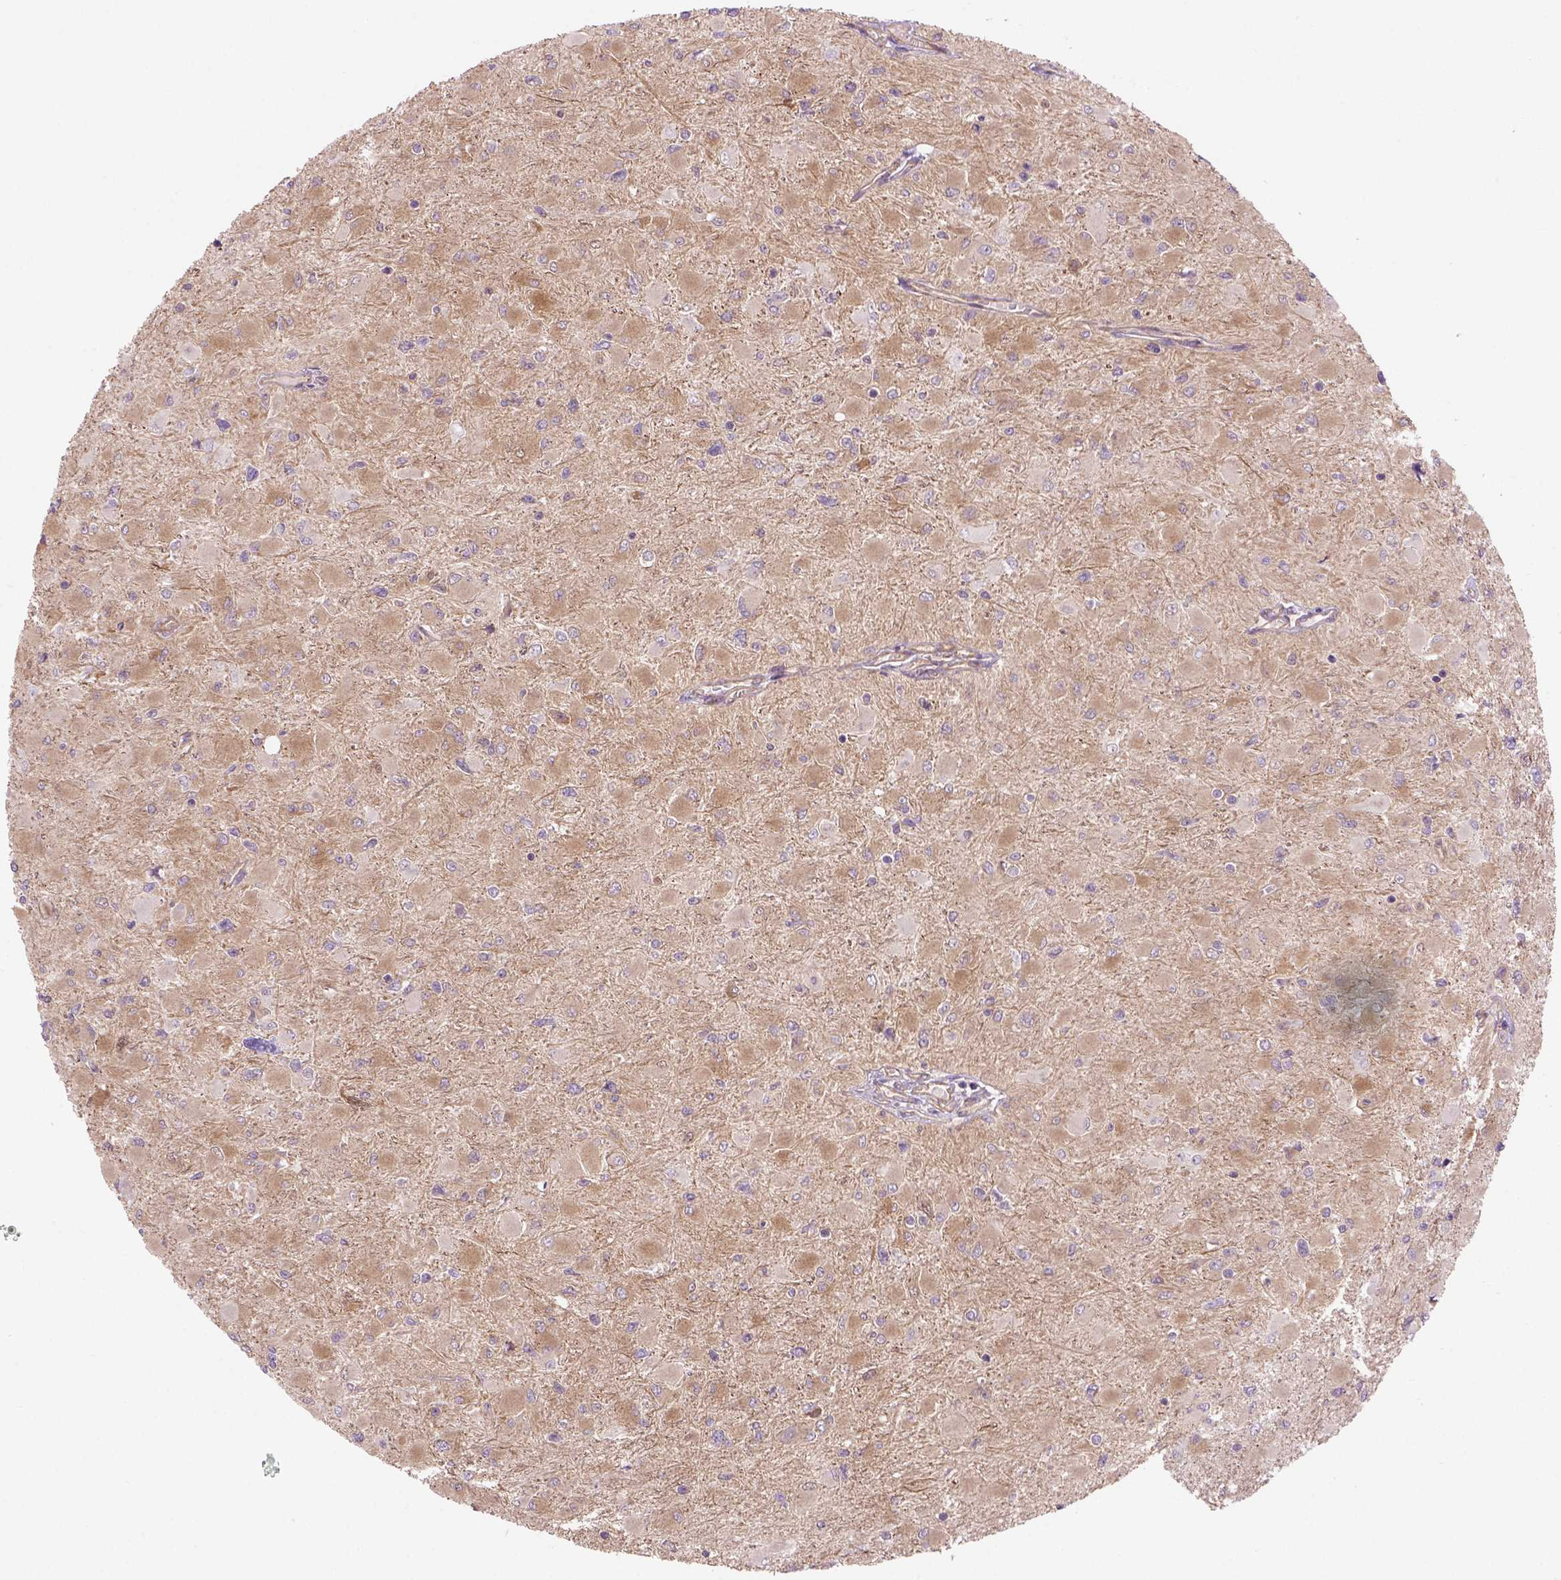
{"staining": {"intensity": "weak", "quantity": ">75%", "location": "cytoplasmic/membranous"}, "tissue": "glioma", "cell_type": "Tumor cells", "image_type": "cancer", "snomed": [{"axis": "morphology", "description": "Glioma, malignant, High grade"}, {"axis": "topography", "description": "Cerebral cortex"}], "caption": "The image reveals staining of malignant high-grade glioma, revealing weak cytoplasmic/membranous protein positivity (brown color) within tumor cells.", "gene": "CASKIN2", "patient": {"sex": "female", "age": 36}}